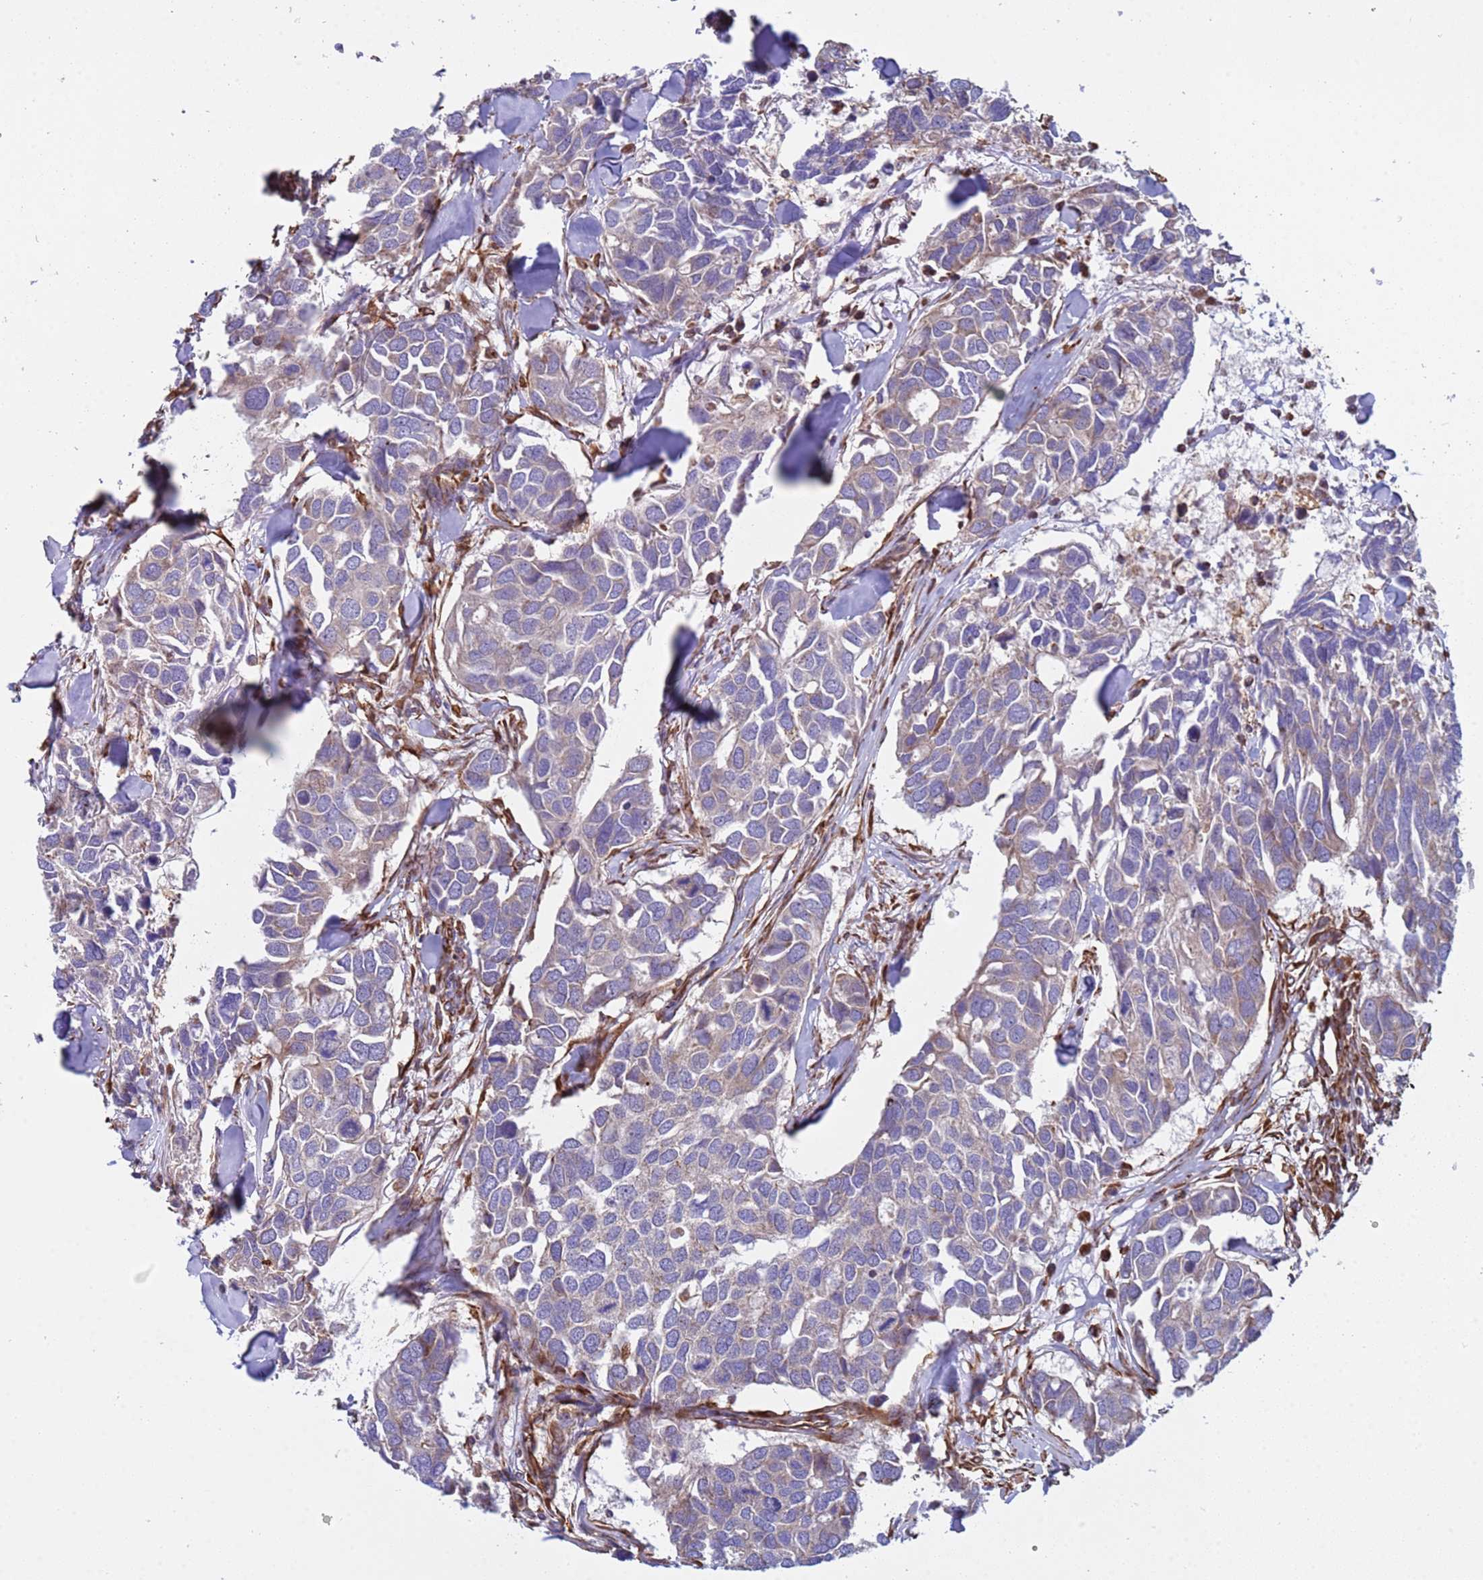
{"staining": {"intensity": "weak", "quantity": "<25%", "location": "cytoplasmic/membranous"}, "tissue": "breast cancer", "cell_type": "Tumor cells", "image_type": "cancer", "snomed": [{"axis": "morphology", "description": "Duct carcinoma"}, {"axis": "topography", "description": "Breast"}], "caption": "A histopathology image of breast invasive ductal carcinoma stained for a protein displays no brown staining in tumor cells.", "gene": "NUDT12", "patient": {"sex": "female", "age": 83}}